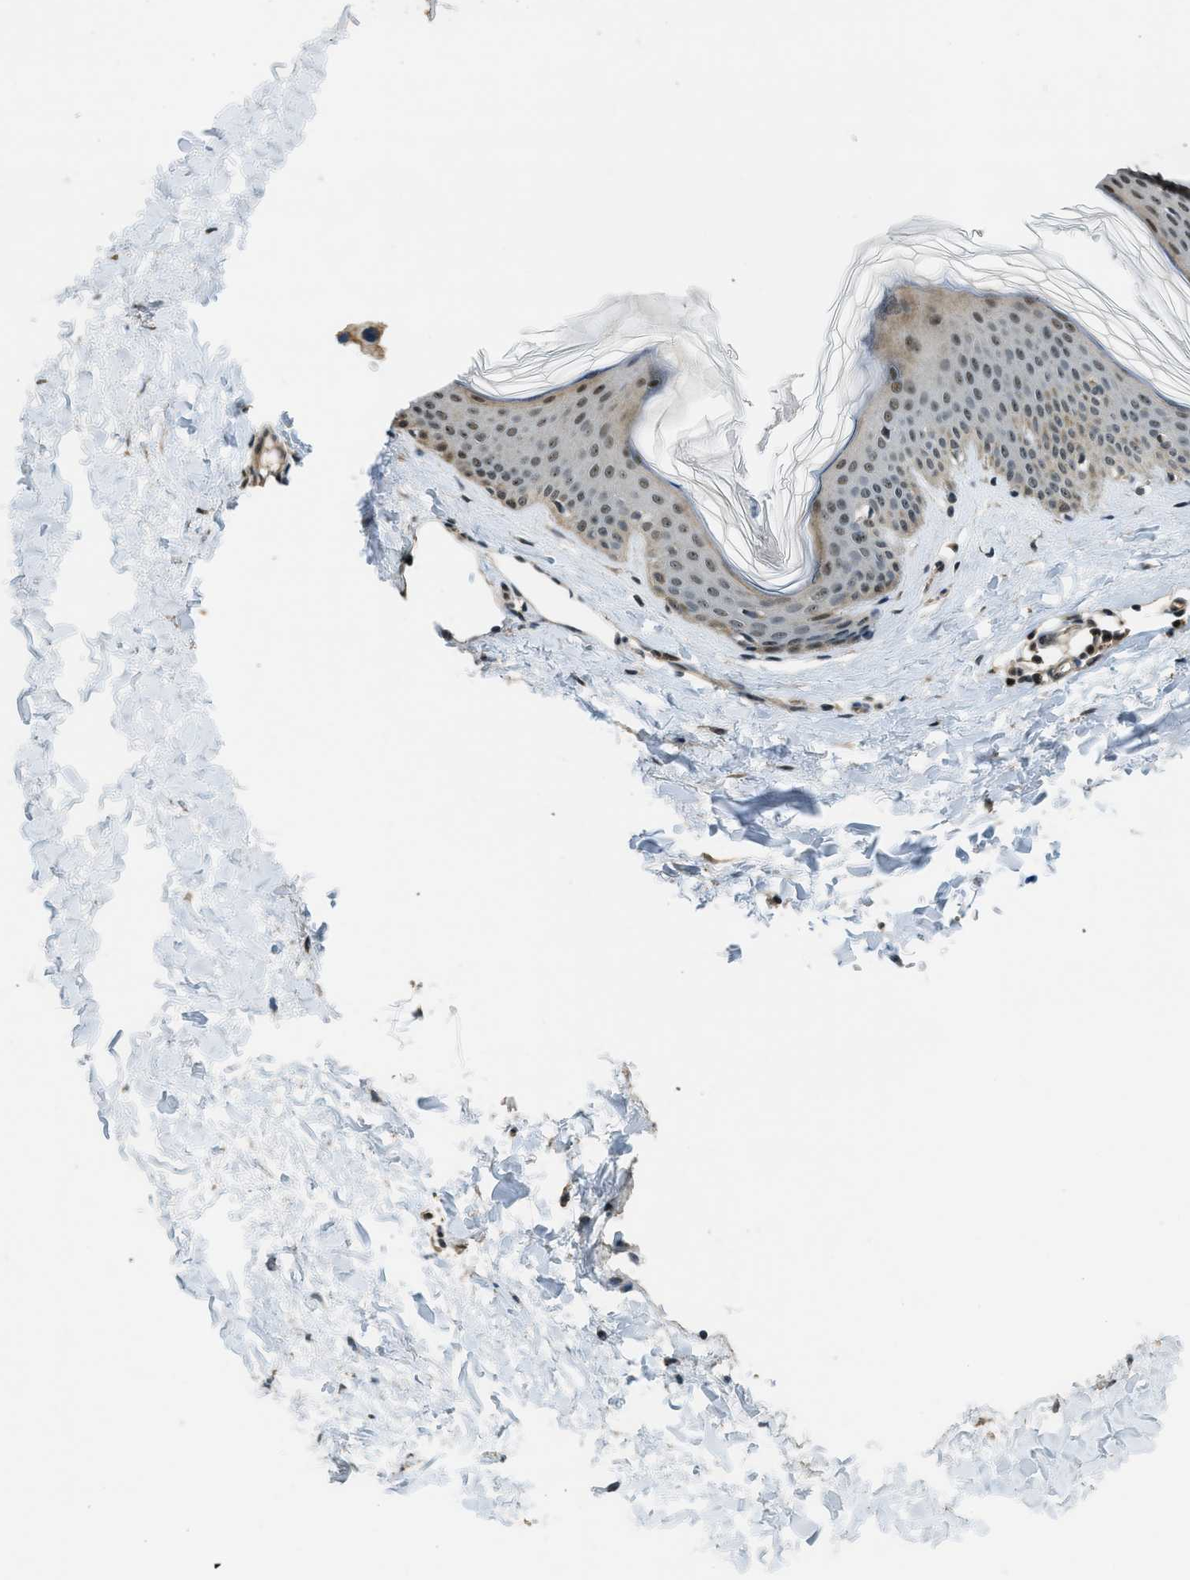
{"staining": {"intensity": "moderate", "quantity": ">75%", "location": "nuclear"}, "tissue": "skin", "cell_type": "Fibroblasts", "image_type": "normal", "snomed": [{"axis": "morphology", "description": "Normal tissue, NOS"}, {"axis": "topography", "description": "Skin"}], "caption": "Immunohistochemistry (IHC) photomicrograph of unremarkable skin: skin stained using immunohistochemistry (IHC) shows medium levels of moderate protein expression localized specifically in the nuclear of fibroblasts, appearing as a nuclear brown color.", "gene": "MED21", "patient": {"sex": "female", "age": 17}}